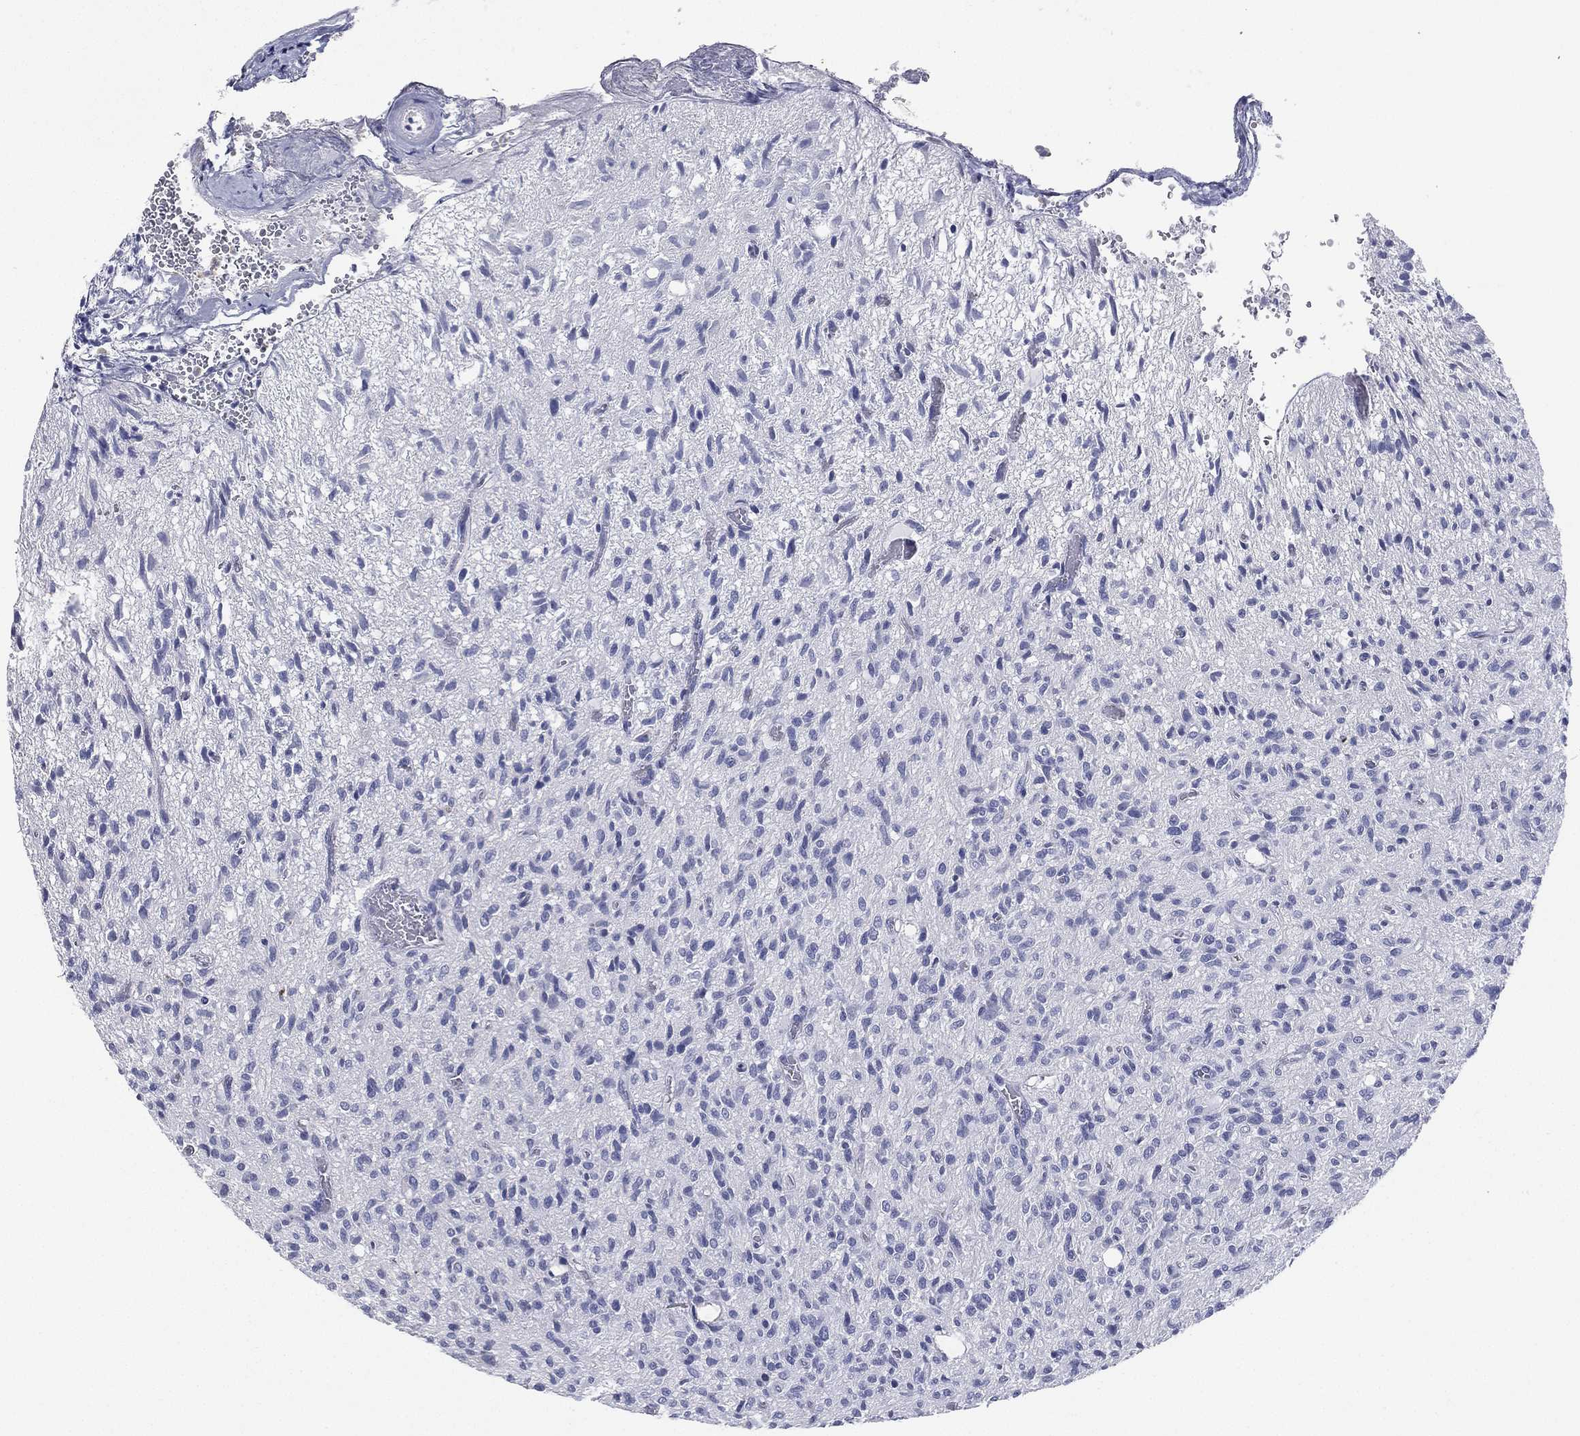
{"staining": {"intensity": "negative", "quantity": "none", "location": "none"}, "tissue": "glioma", "cell_type": "Tumor cells", "image_type": "cancer", "snomed": [{"axis": "morphology", "description": "Glioma, malignant, High grade"}, {"axis": "topography", "description": "Brain"}], "caption": "An IHC photomicrograph of glioma is shown. There is no staining in tumor cells of glioma.", "gene": "KRT7", "patient": {"sex": "male", "age": 64}}